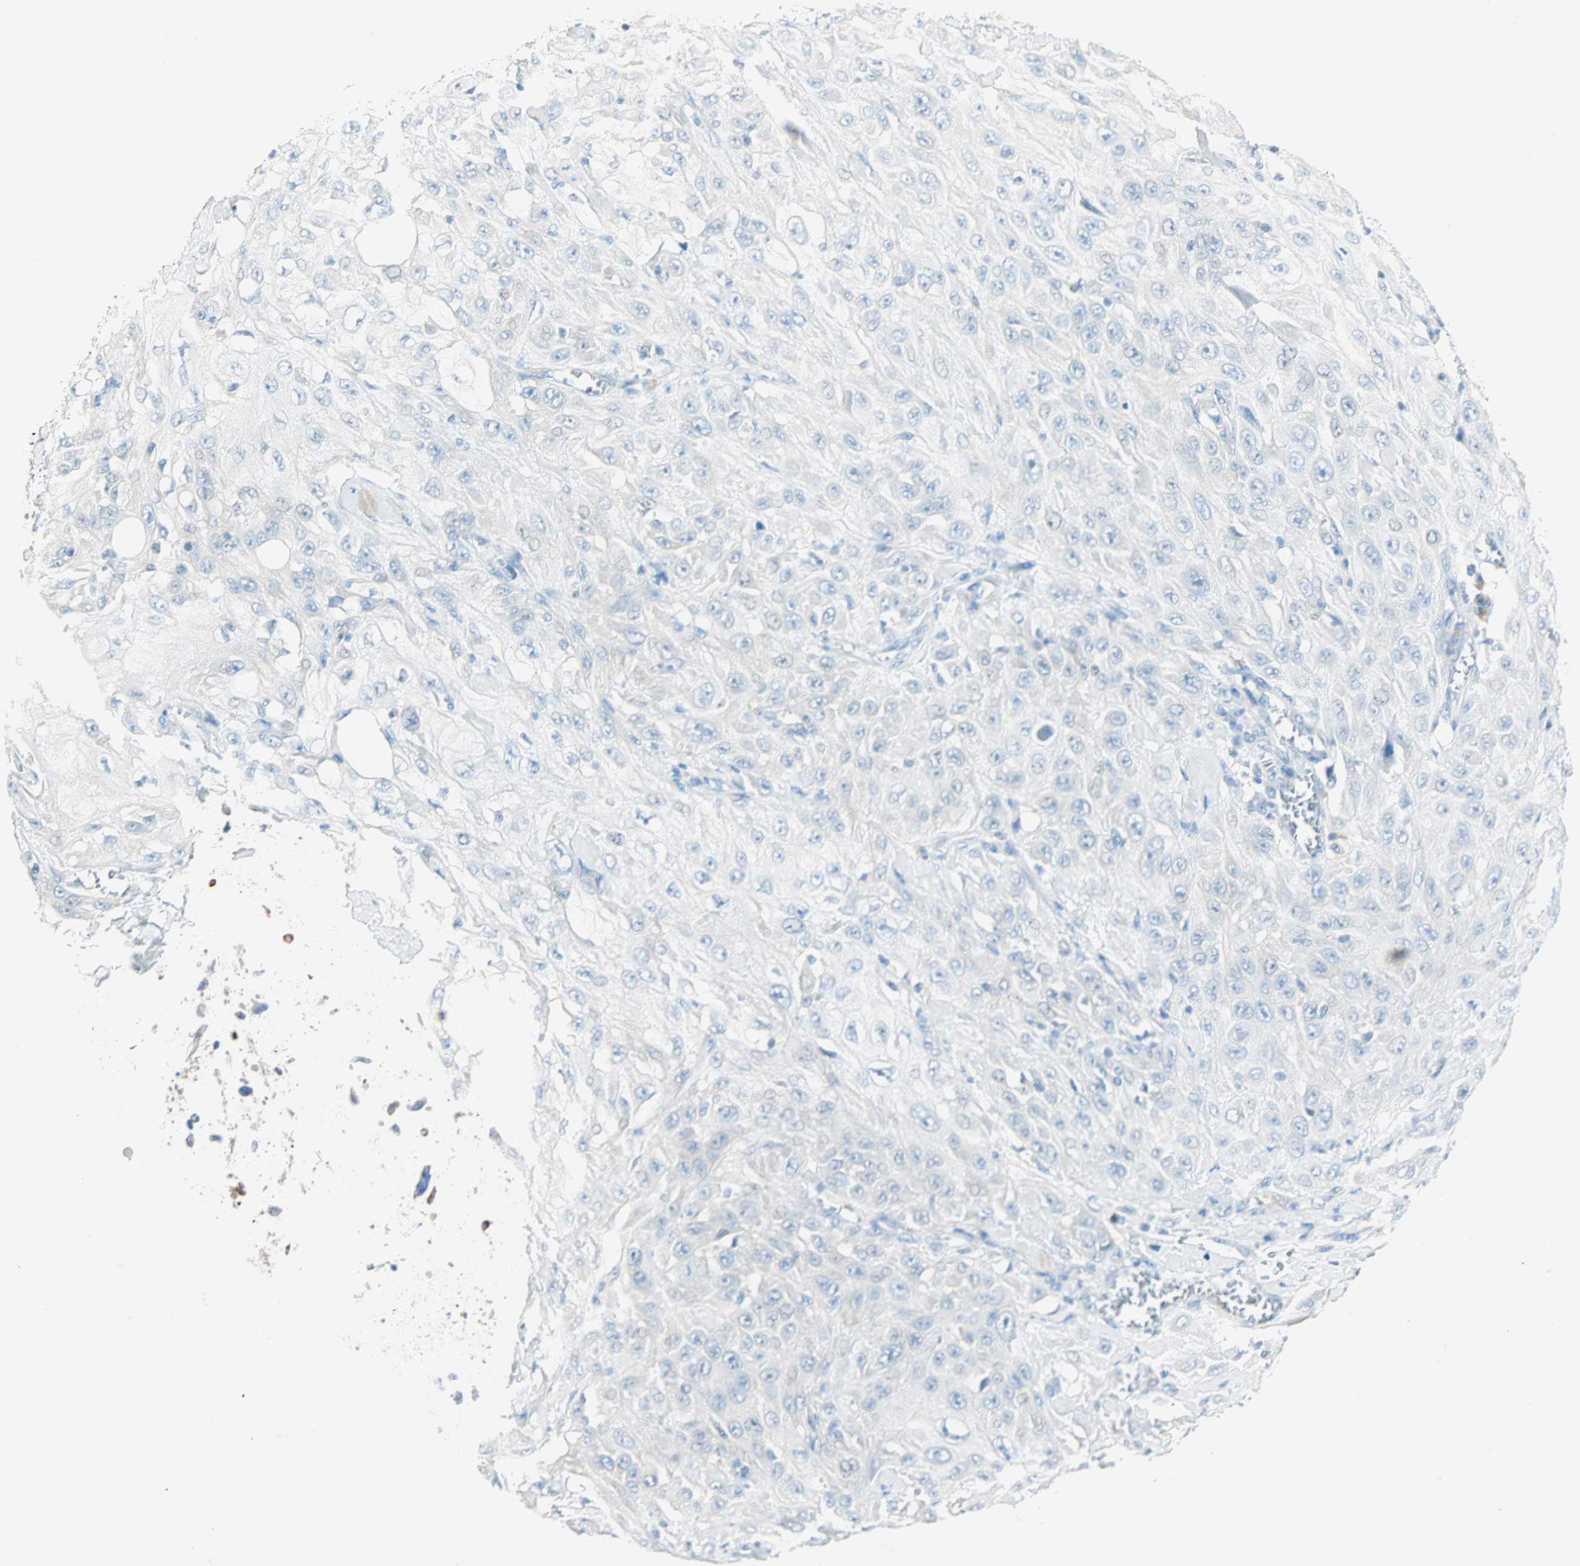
{"staining": {"intensity": "negative", "quantity": "none", "location": "none"}, "tissue": "skin cancer", "cell_type": "Tumor cells", "image_type": "cancer", "snomed": [{"axis": "morphology", "description": "Squamous cell carcinoma, NOS"}, {"axis": "morphology", "description": "Squamous cell carcinoma, metastatic, NOS"}, {"axis": "topography", "description": "Skin"}, {"axis": "topography", "description": "Lymph node"}], "caption": "Immunohistochemistry of human skin cancer reveals no staining in tumor cells.", "gene": "ATF6", "patient": {"sex": "male", "age": 75}}